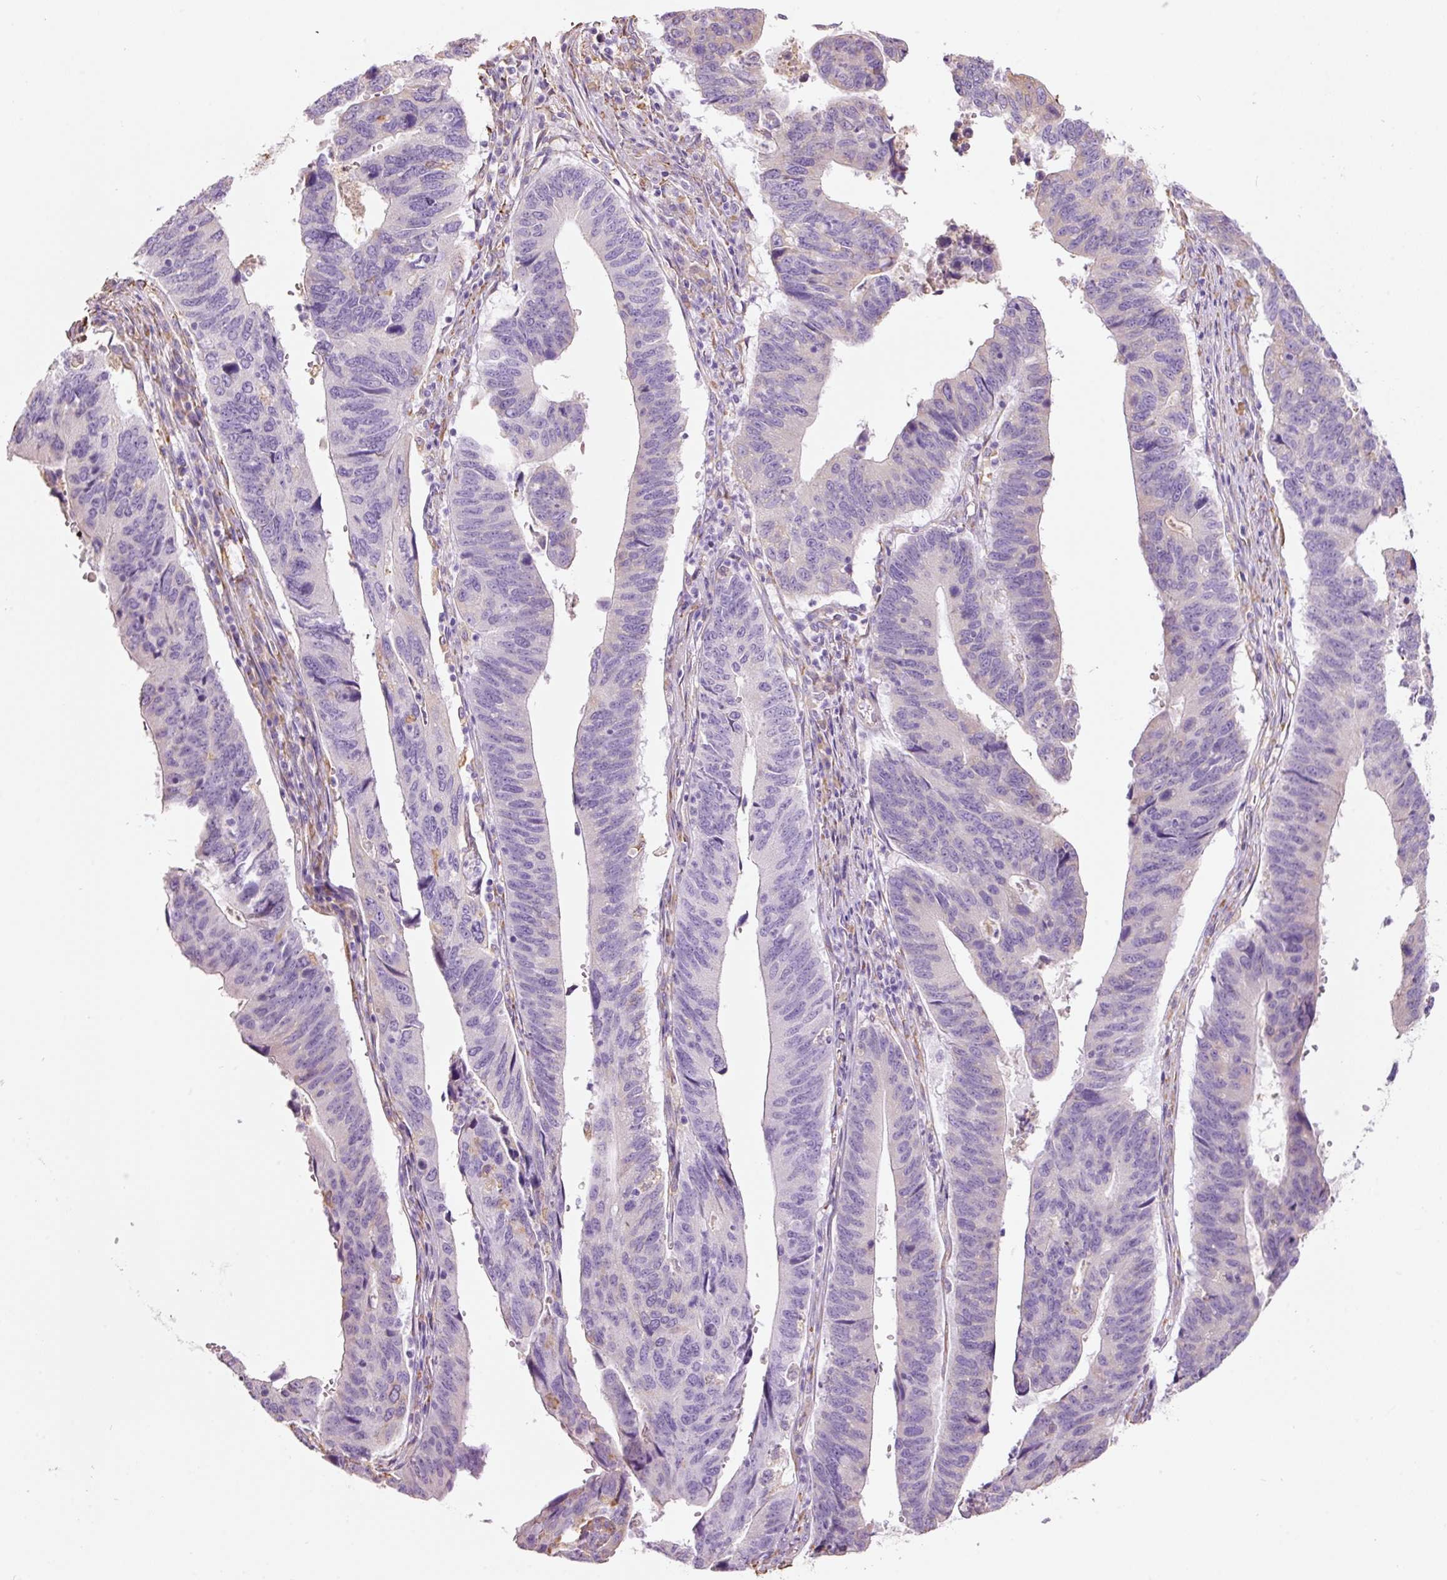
{"staining": {"intensity": "negative", "quantity": "none", "location": "none"}, "tissue": "stomach cancer", "cell_type": "Tumor cells", "image_type": "cancer", "snomed": [{"axis": "morphology", "description": "Adenocarcinoma, NOS"}, {"axis": "topography", "description": "Stomach"}], "caption": "Immunohistochemistry (IHC) image of neoplastic tissue: adenocarcinoma (stomach) stained with DAB displays no significant protein expression in tumor cells.", "gene": "GCG", "patient": {"sex": "male", "age": 59}}